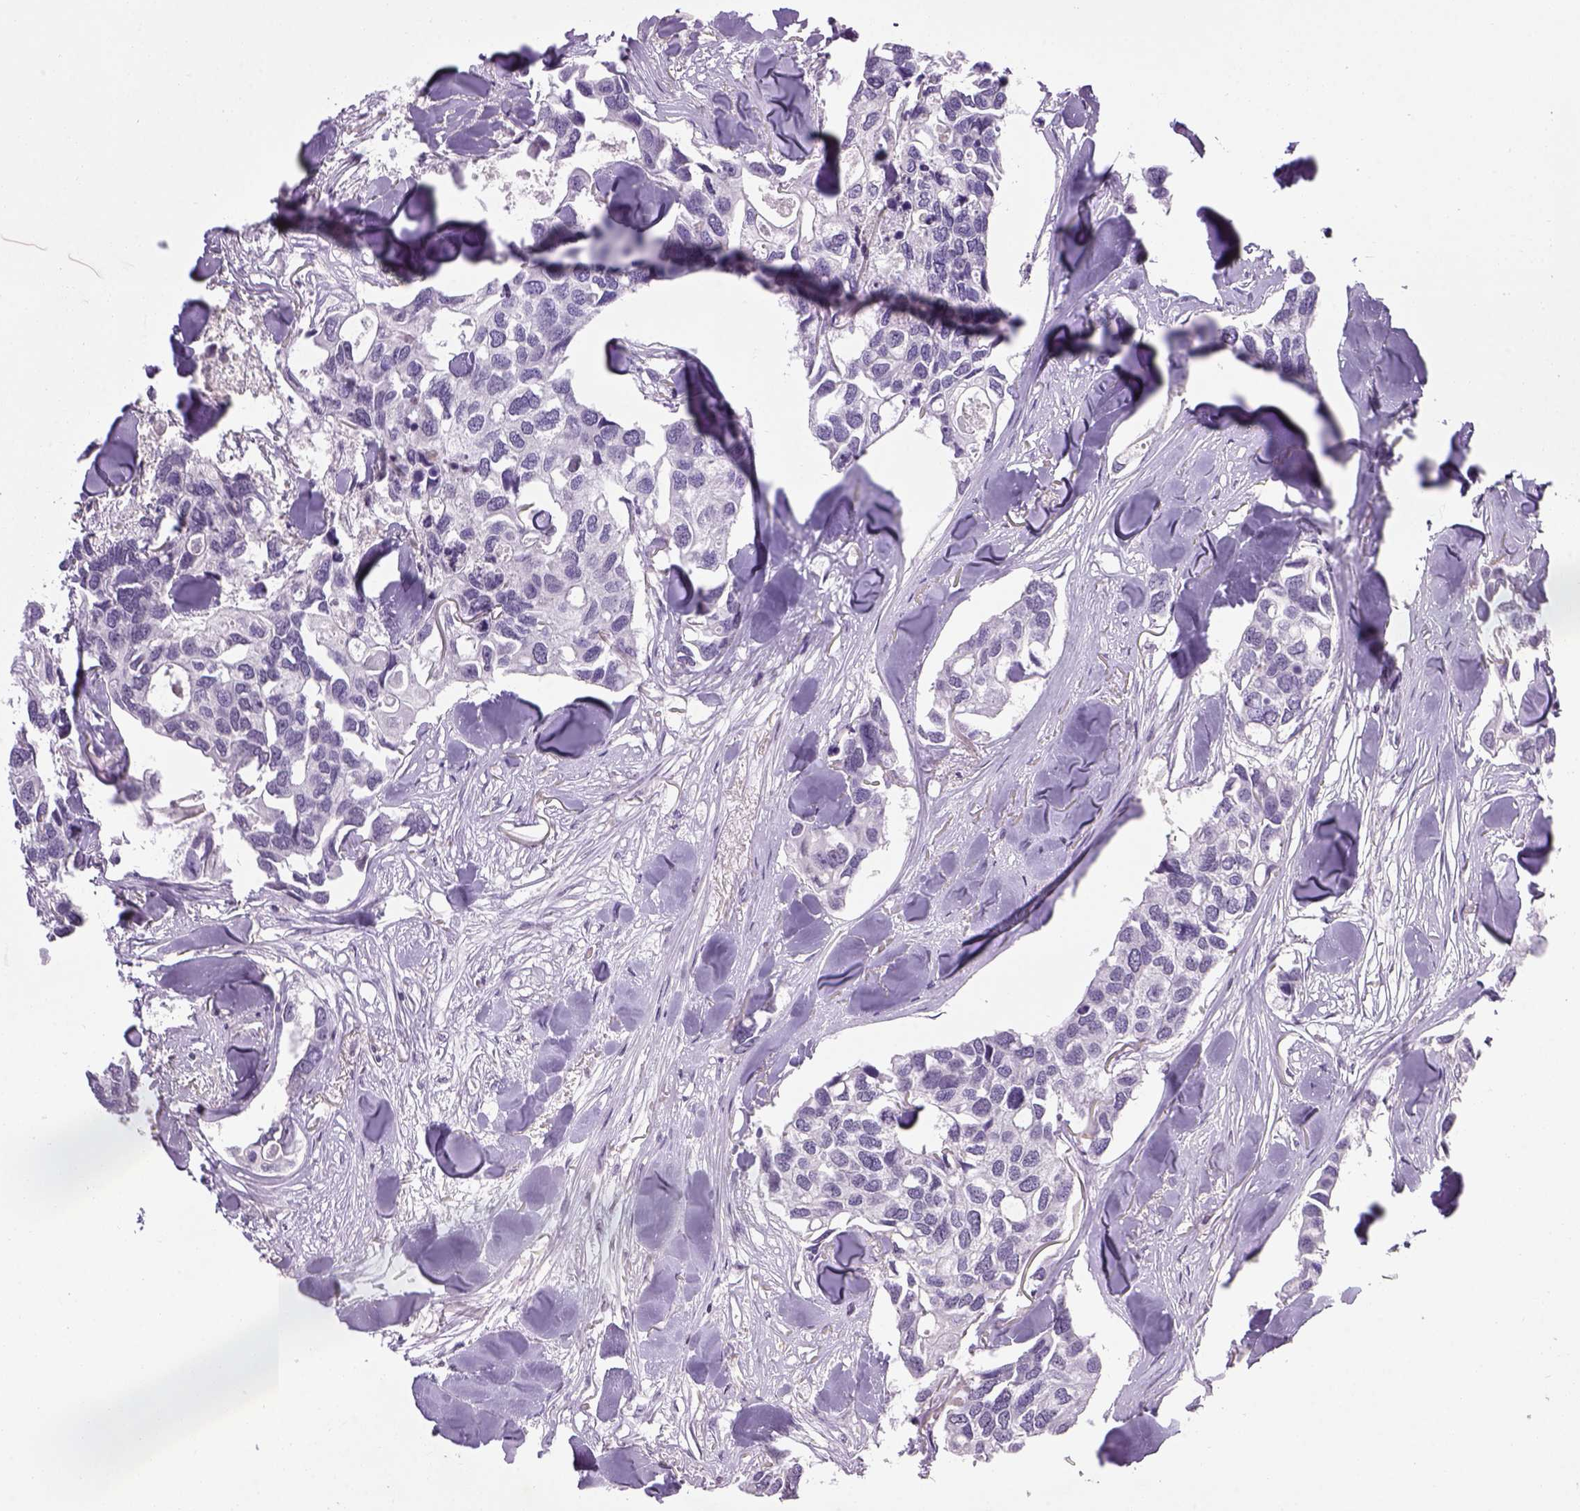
{"staining": {"intensity": "negative", "quantity": "none", "location": "none"}, "tissue": "breast cancer", "cell_type": "Tumor cells", "image_type": "cancer", "snomed": [{"axis": "morphology", "description": "Duct carcinoma"}, {"axis": "topography", "description": "Breast"}], "caption": "Breast cancer was stained to show a protein in brown. There is no significant staining in tumor cells.", "gene": "PRRT1", "patient": {"sex": "female", "age": 83}}